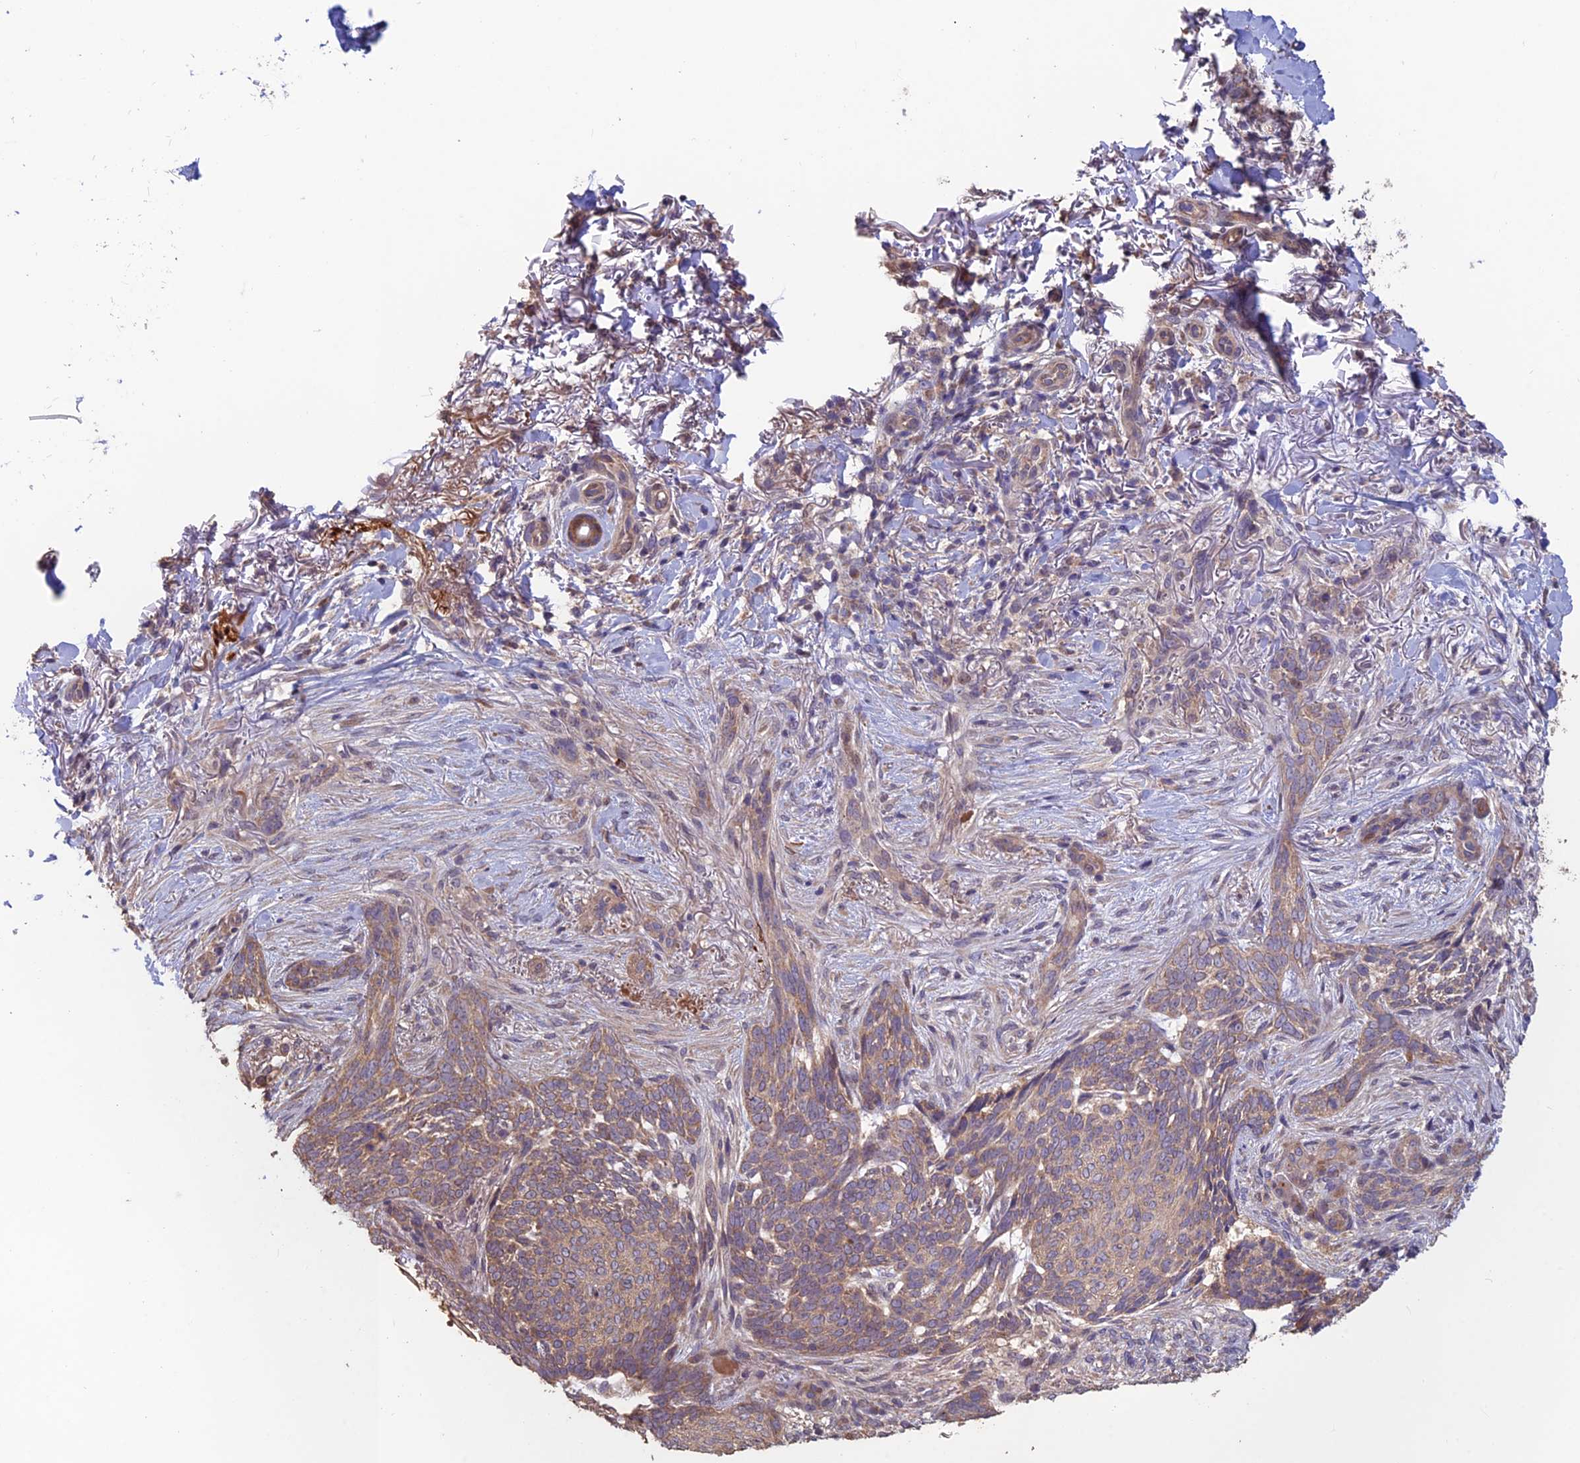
{"staining": {"intensity": "moderate", "quantity": ">75%", "location": "cytoplasmic/membranous"}, "tissue": "skin cancer", "cell_type": "Tumor cells", "image_type": "cancer", "snomed": [{"axis": "morphology", "description": "Normal tissue, NOS"}, {"axis": "morphology", "description": "Basal cell carcinoma"}, {"axis": "topography", "description": "Skin"}], "caption": "Immunohistochemistry (IHC) histopathology image of neoplastic tissue: skin cancer (basal cell carcinoma) stained using immunohistochemistry shows medium levels of moderate protein expression localized specifically in the cytoplasmic/membranous of tumor cells, appearing as a cytoplasmic/membranous brown color.", "gene": "SHISA5", "patient": {"sex": "female", "age": 67}}